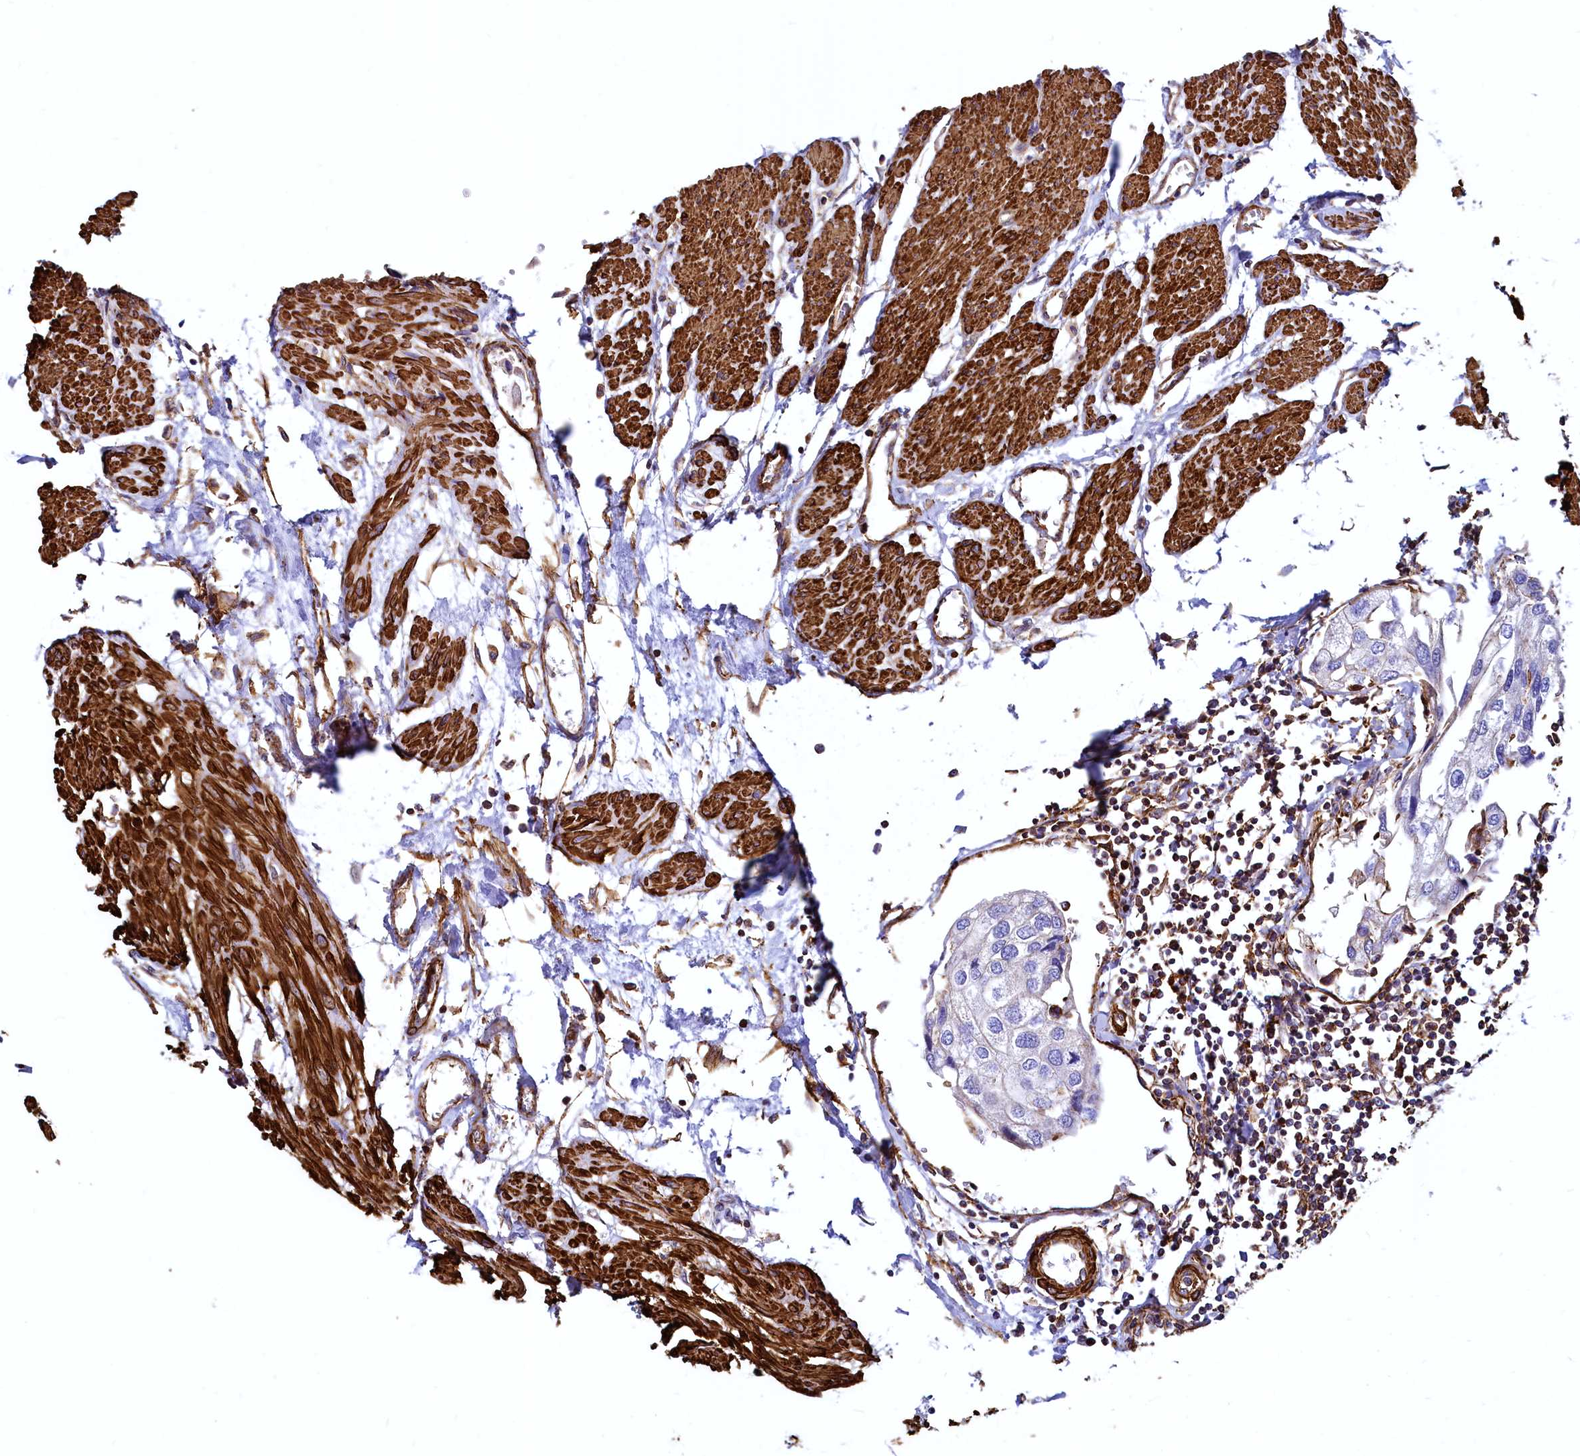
{"staining": {"intensity": "weak", "quantity": "<25%", "location": "cytoplasmic/membranous"}, "tissue": "urothelial cancer", "cell_type": "Tumor cells", "image_type": "cancer", "snomed": [{"axis": "morphology", "description": "Urothelial carcinoma, High grade"}, {"axis": "topography", "description": "Urinary bladder"}], "caption": "Tumor cells show no significant positivity in urothelial carcinoma (high-grade).", "gene": "THBS1", "patient": {"sex": "male", "age": 64}}